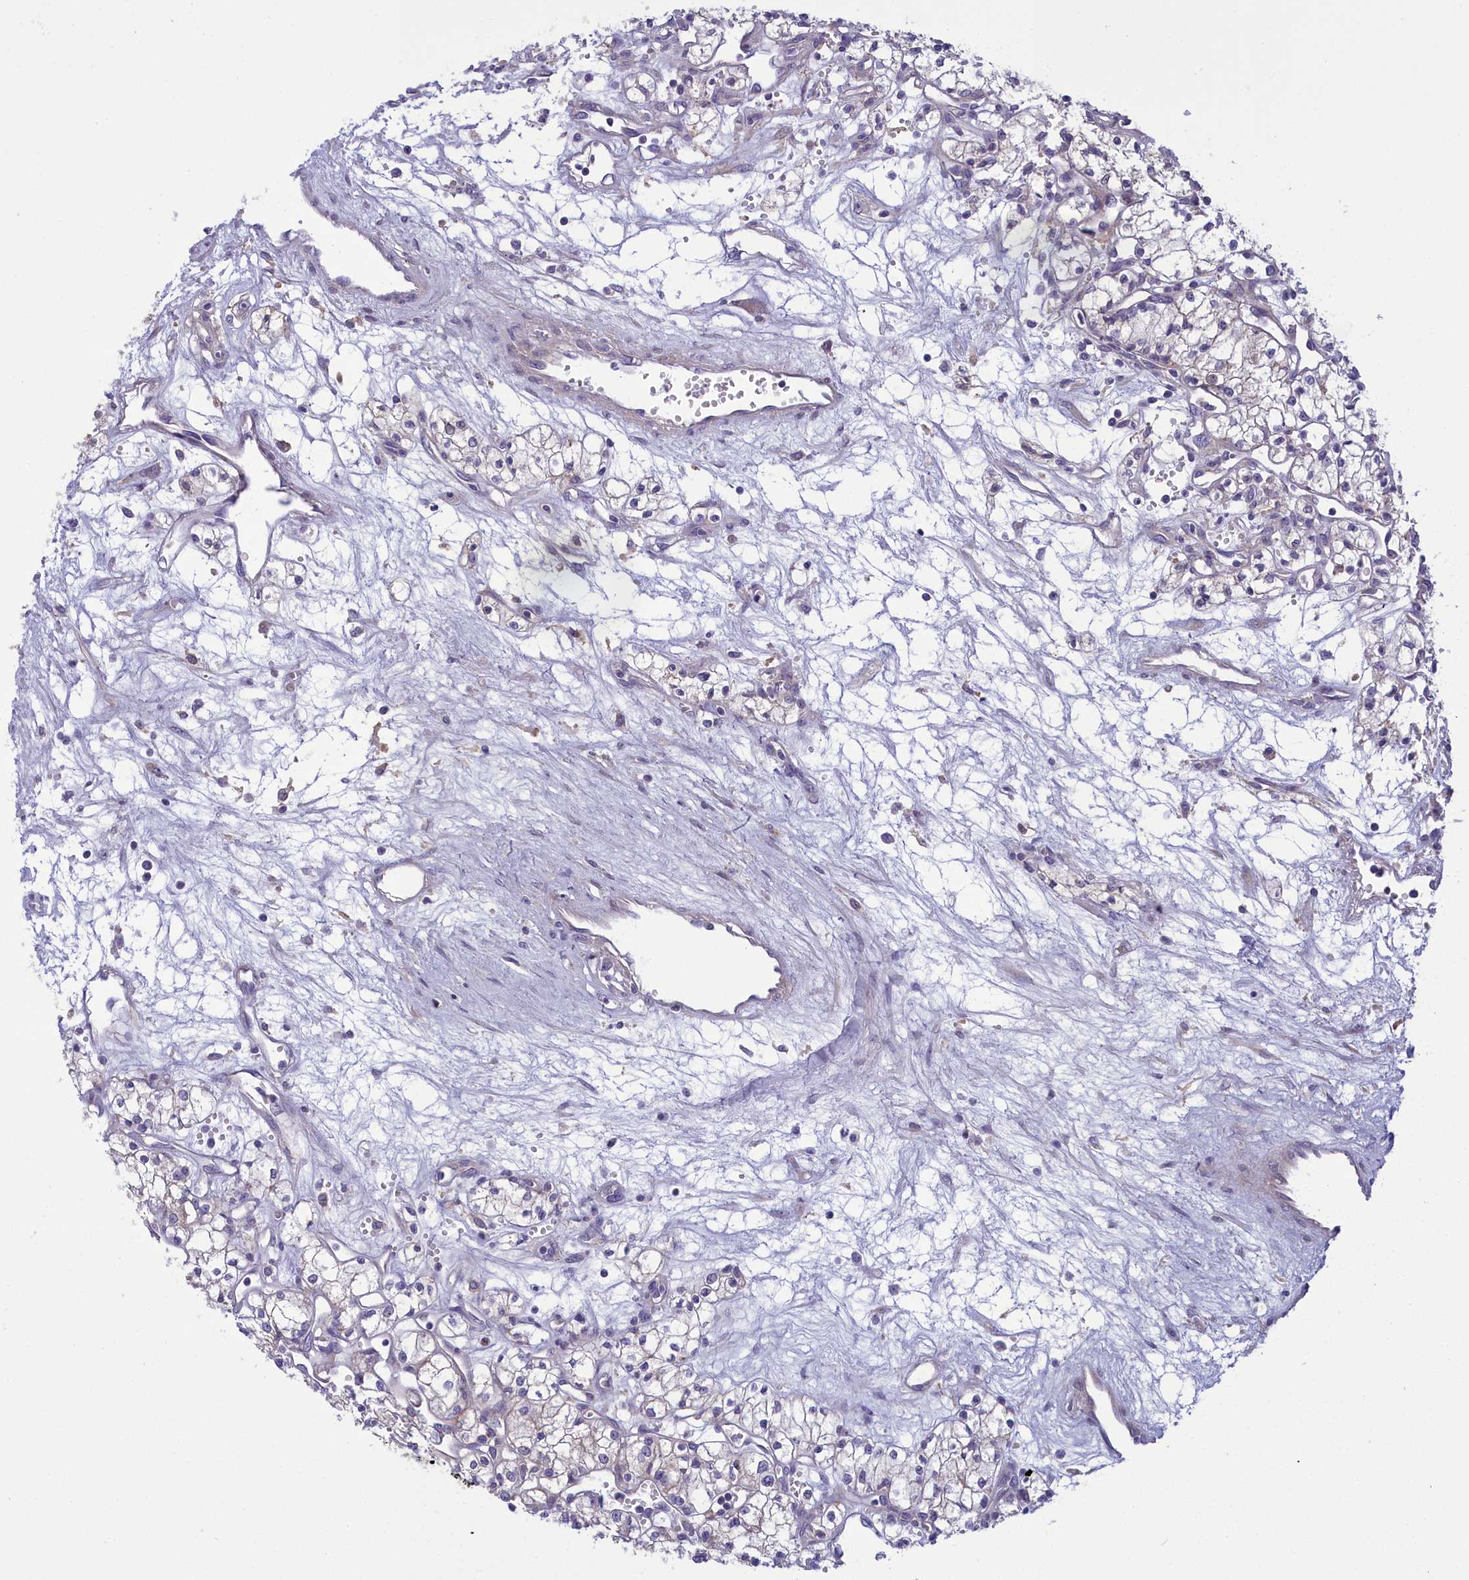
{"staining": {"intensity": "negative", "quantity": "none", "location": "none"}, "tissue": "renal cancer", "cell_type": "Tumor cells", "image_type": "cancer", "snomed": [{"axis": "morphology", "description": "Adenocarcinoma, NOS"}, {"axis": "topography", "description": "Kidney"}], "caption": "Immunohistochemical staining of renal adenocarcinoma exhibits no significant staining in tumor cells.", "gene": "CORO2A", "patient": {"sex": "male", "age": 59}}